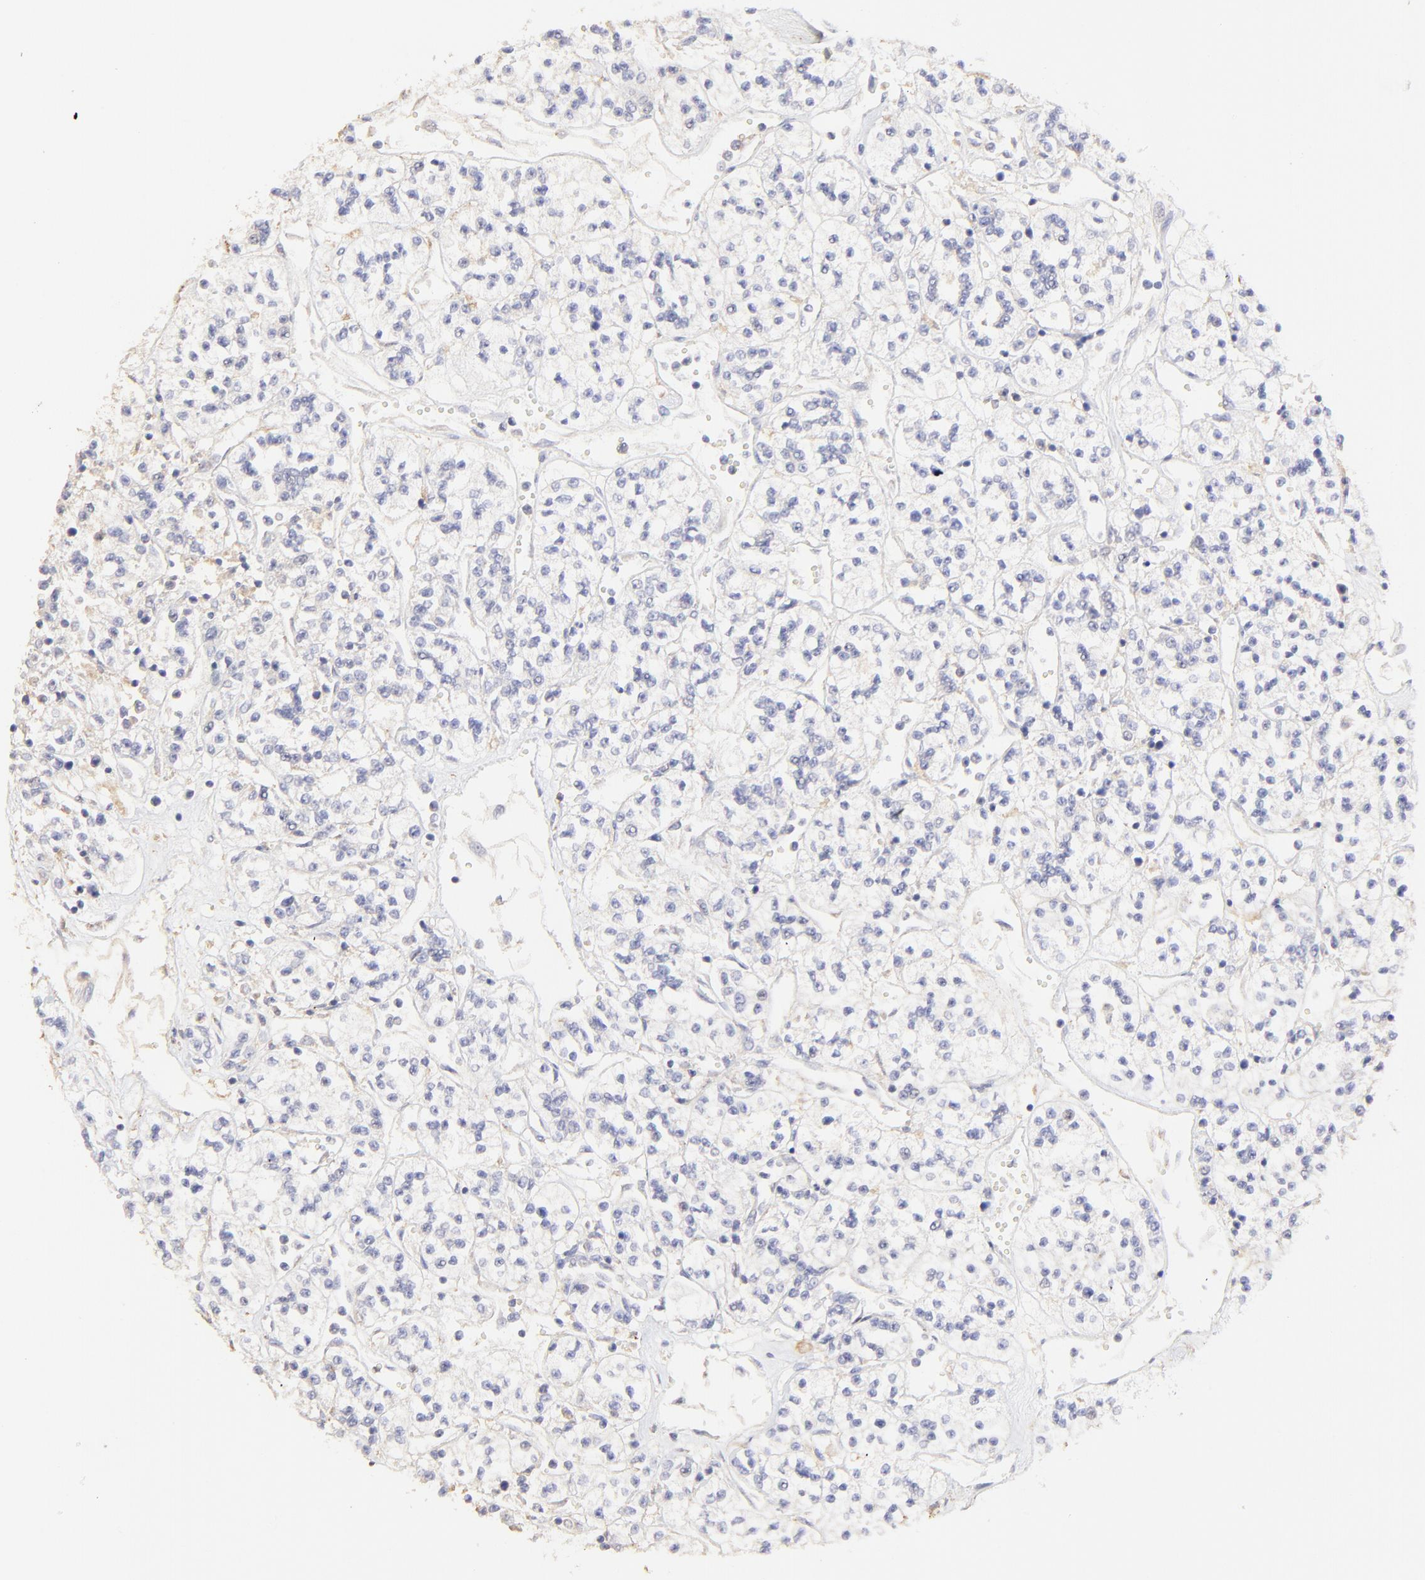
{"staining": {"intensity": "negative", "quantity": "none", "location": "none"}, "tissue": "renal cancer", "cell_type": "Tumor cells", "image_type": "cancer", "snomed": [{"axis": "morphology", "description": "Adenocarcinoma, NOS"}, {"axis": "topography", "description": "Kidney"}], "caption": "The micrograph shows no significant expression in tumor cells of adenocarcinoma (renal).", "gene": "LHFPL1", "patient": {"sex": "female", "age": 76}}